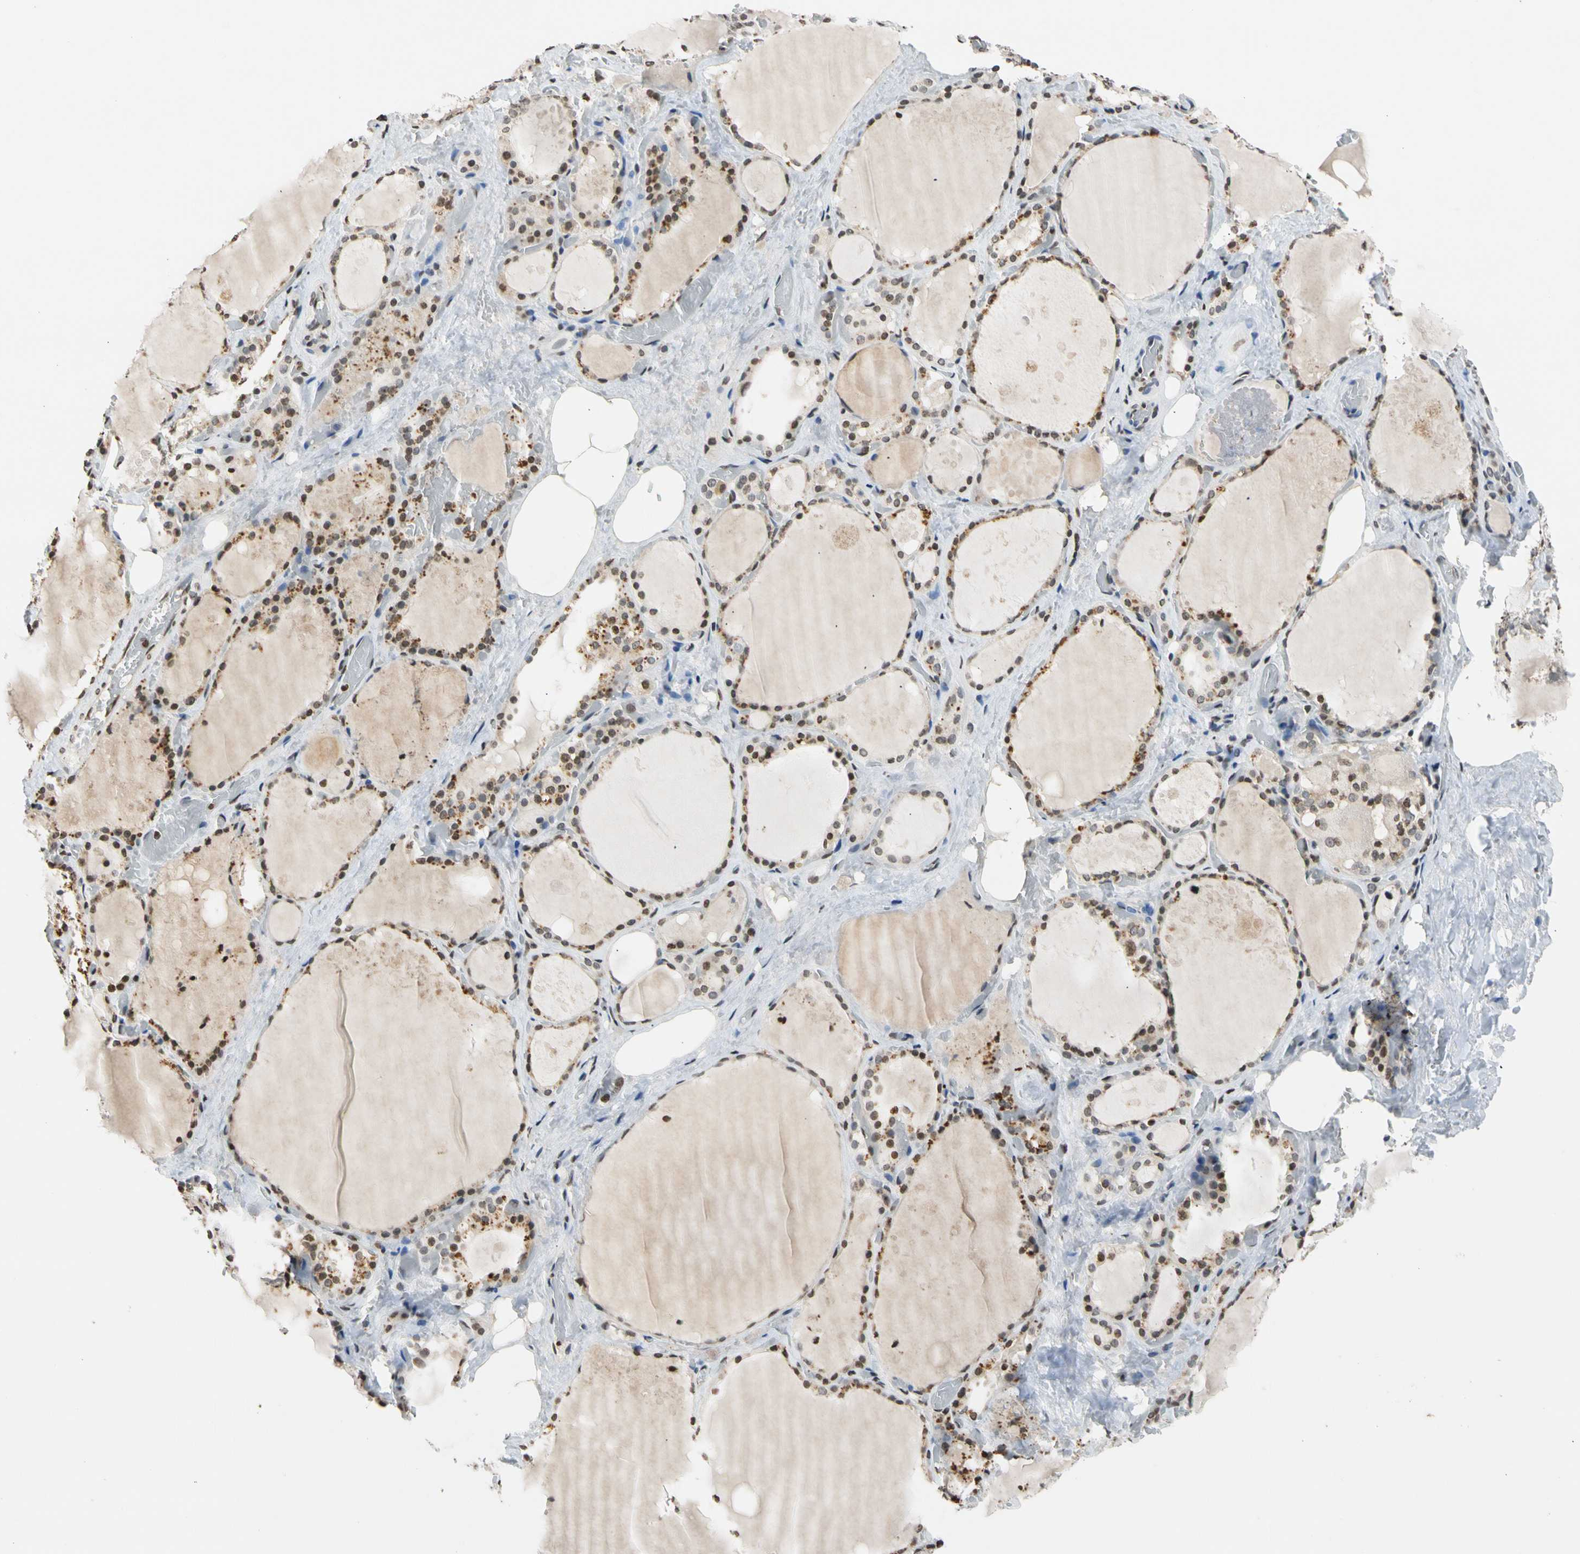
{"staining": {"intensity": "moderate", "quantity": ">75%", "location": "cytoplasmic/membranous,nuclear"}, "tissue": "thyroid gland", "cell_type": "Glandular cells", "image_type": "normal", "snomed": [{"axis": "morphology", "description": "Normal tissue, NOS"}, {"axis": "topography", "description": "Thyroid gland"}], "caption": "Brown immunohistochemical staining in benign thyroid gland displays moderate cytoplasmic/membranous,nuclear staining in about >75% of glandular cells.", "gene": "GPX4", "patient": {"sex": "male", "age": 61}}